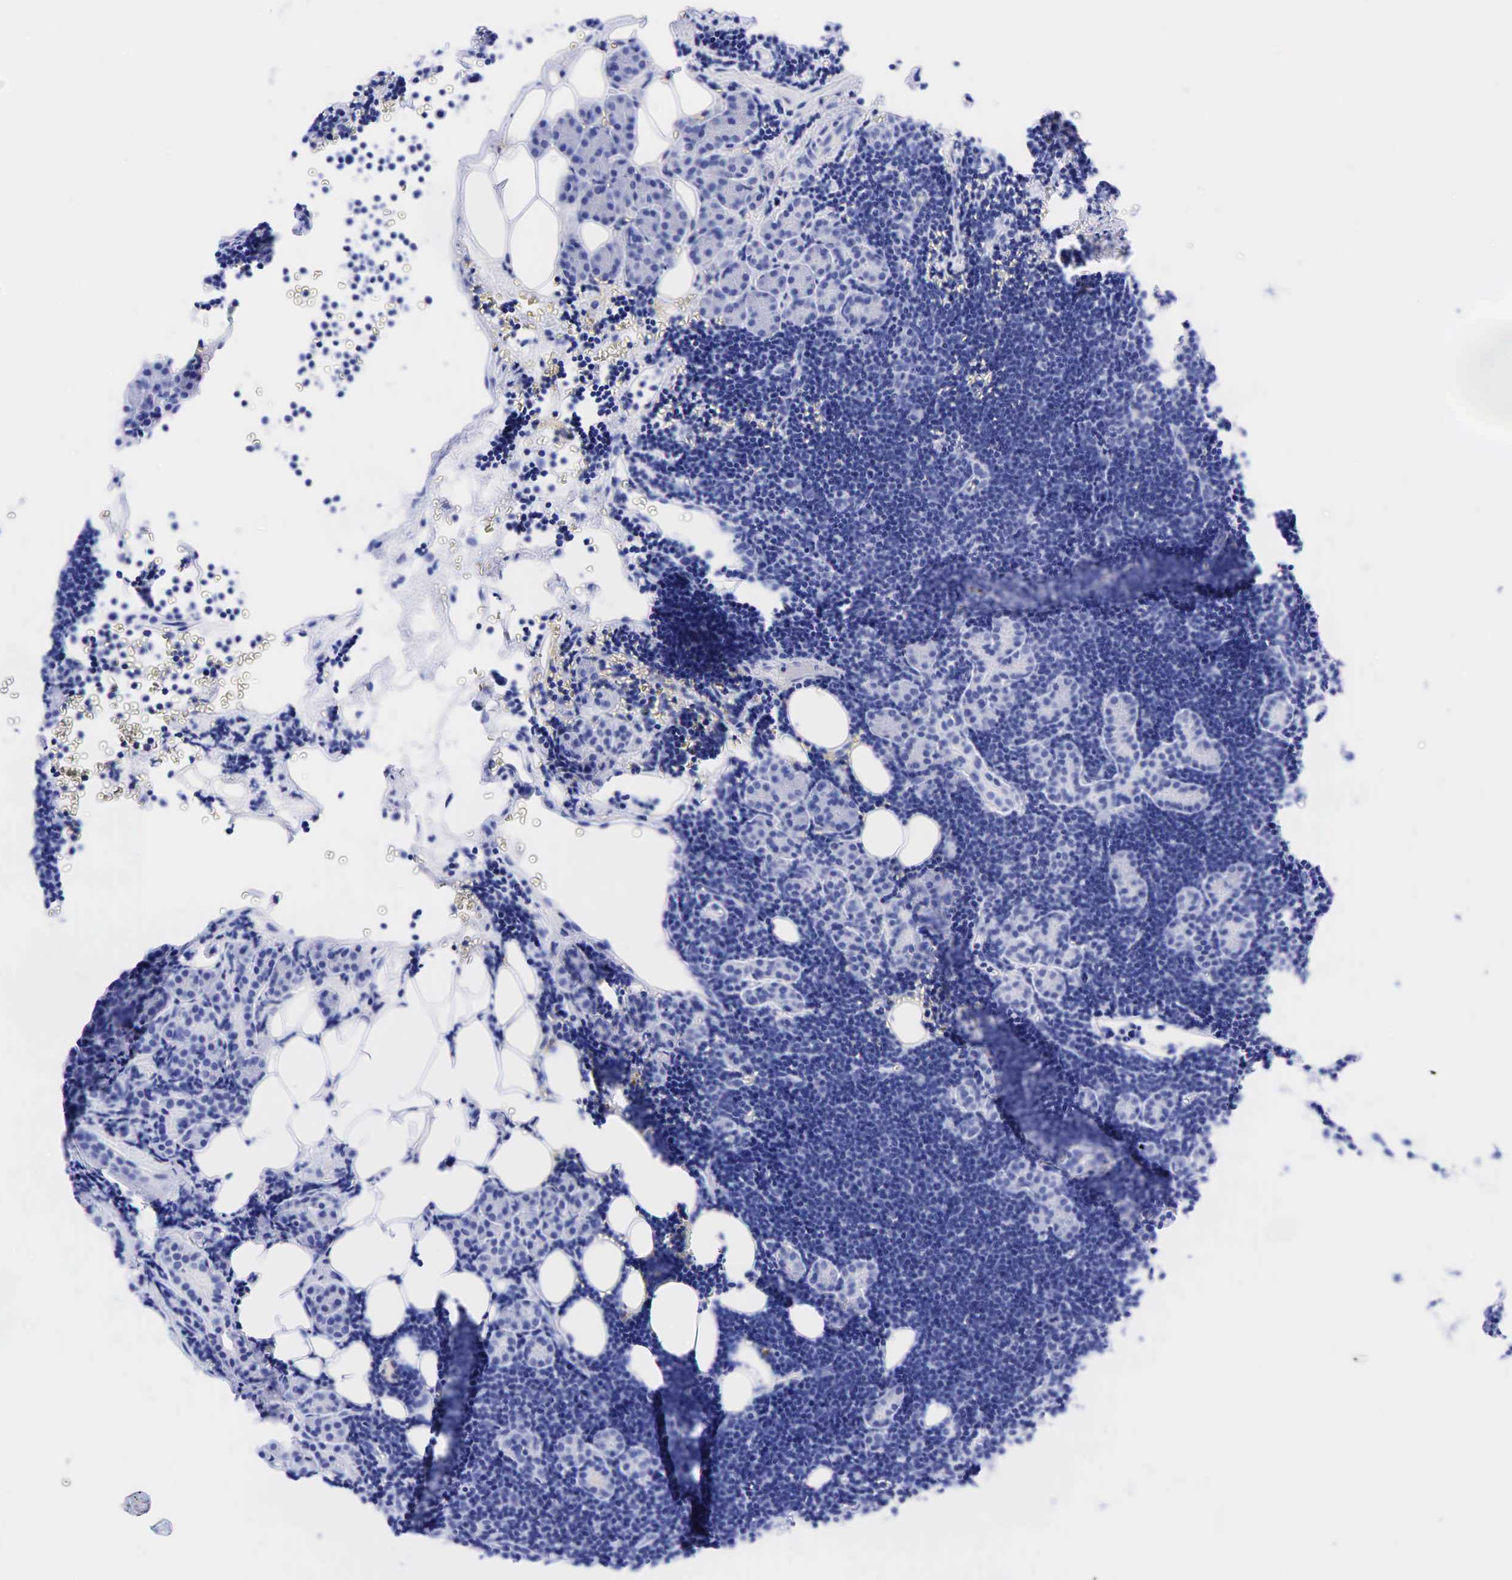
{"staining": {"intensity": "negative", "quantity": "none", "location": "none"}, "tissue": "lymphoma", "cell_type": "Tumor cells", "image_type": "cancer", "snomed": [{"axis": "morphology", "description": "Malignant lymphoma, non-Hodgkin's type, Low grade"}, {"axis": "topography", "description": "Lymph node"}], "caption": "Lymphoma stained for a protein using immunohistochemistry (IHC) shows no expression tumor cells.", "gene": "CEACAM5", "patient": {"sex": "male", "age": 57}}